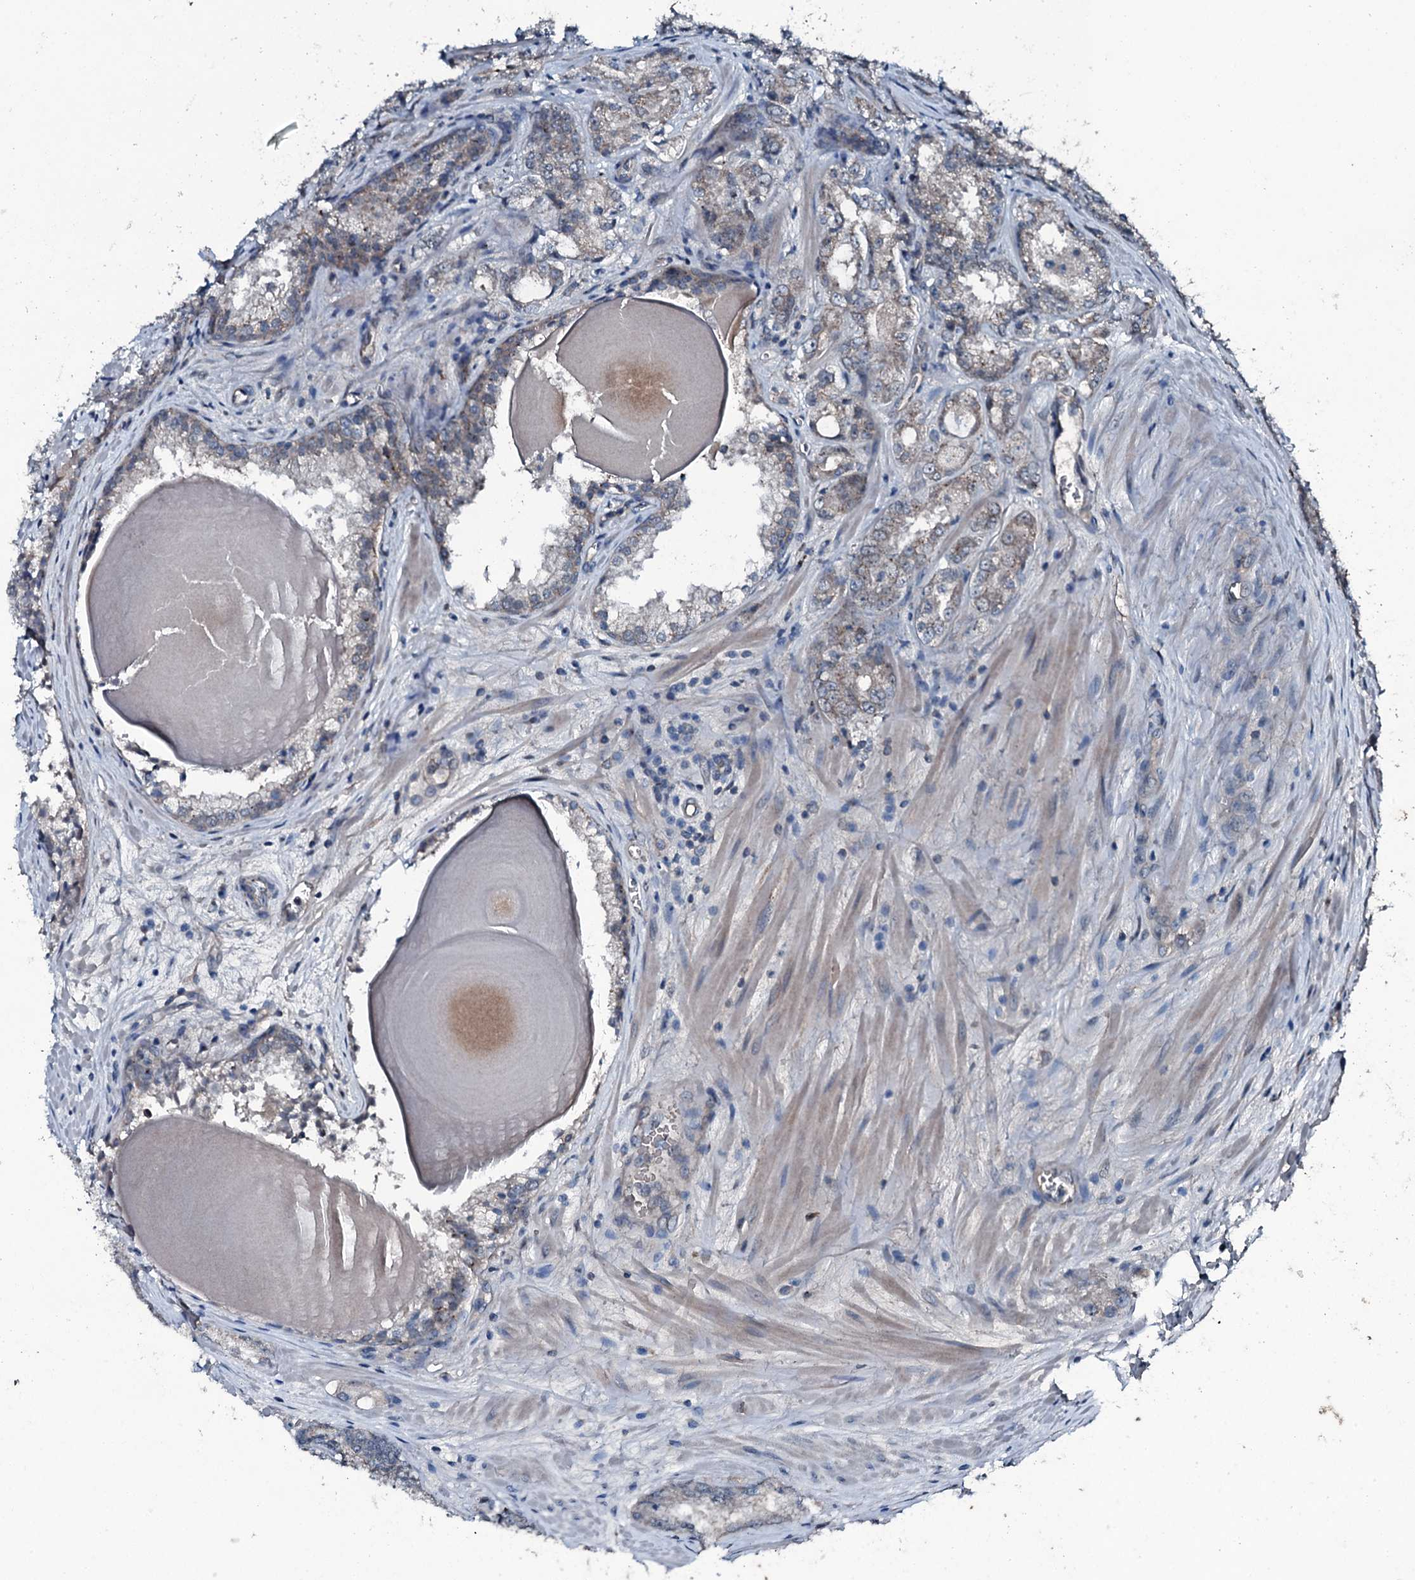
{"staining": {"intensity": "negative", "quantity": "none", "location": "none"}, "tissue": "prostate cancer", "cell_type": "Tumor cells", "image_type": "cancer", "snomed": [{"axis": "morphology", "description": "Adenocarcinoma, Low grade"}, {"axis": "topography", "description": "Prostate"}], "caption": "Immunohistochemical staining of prostate low-grade adenocarcinoma demonstrates no significant staining in tumor cells.", "gene": "TRIM7", "patient": {"sex": "male", "age": 47}}